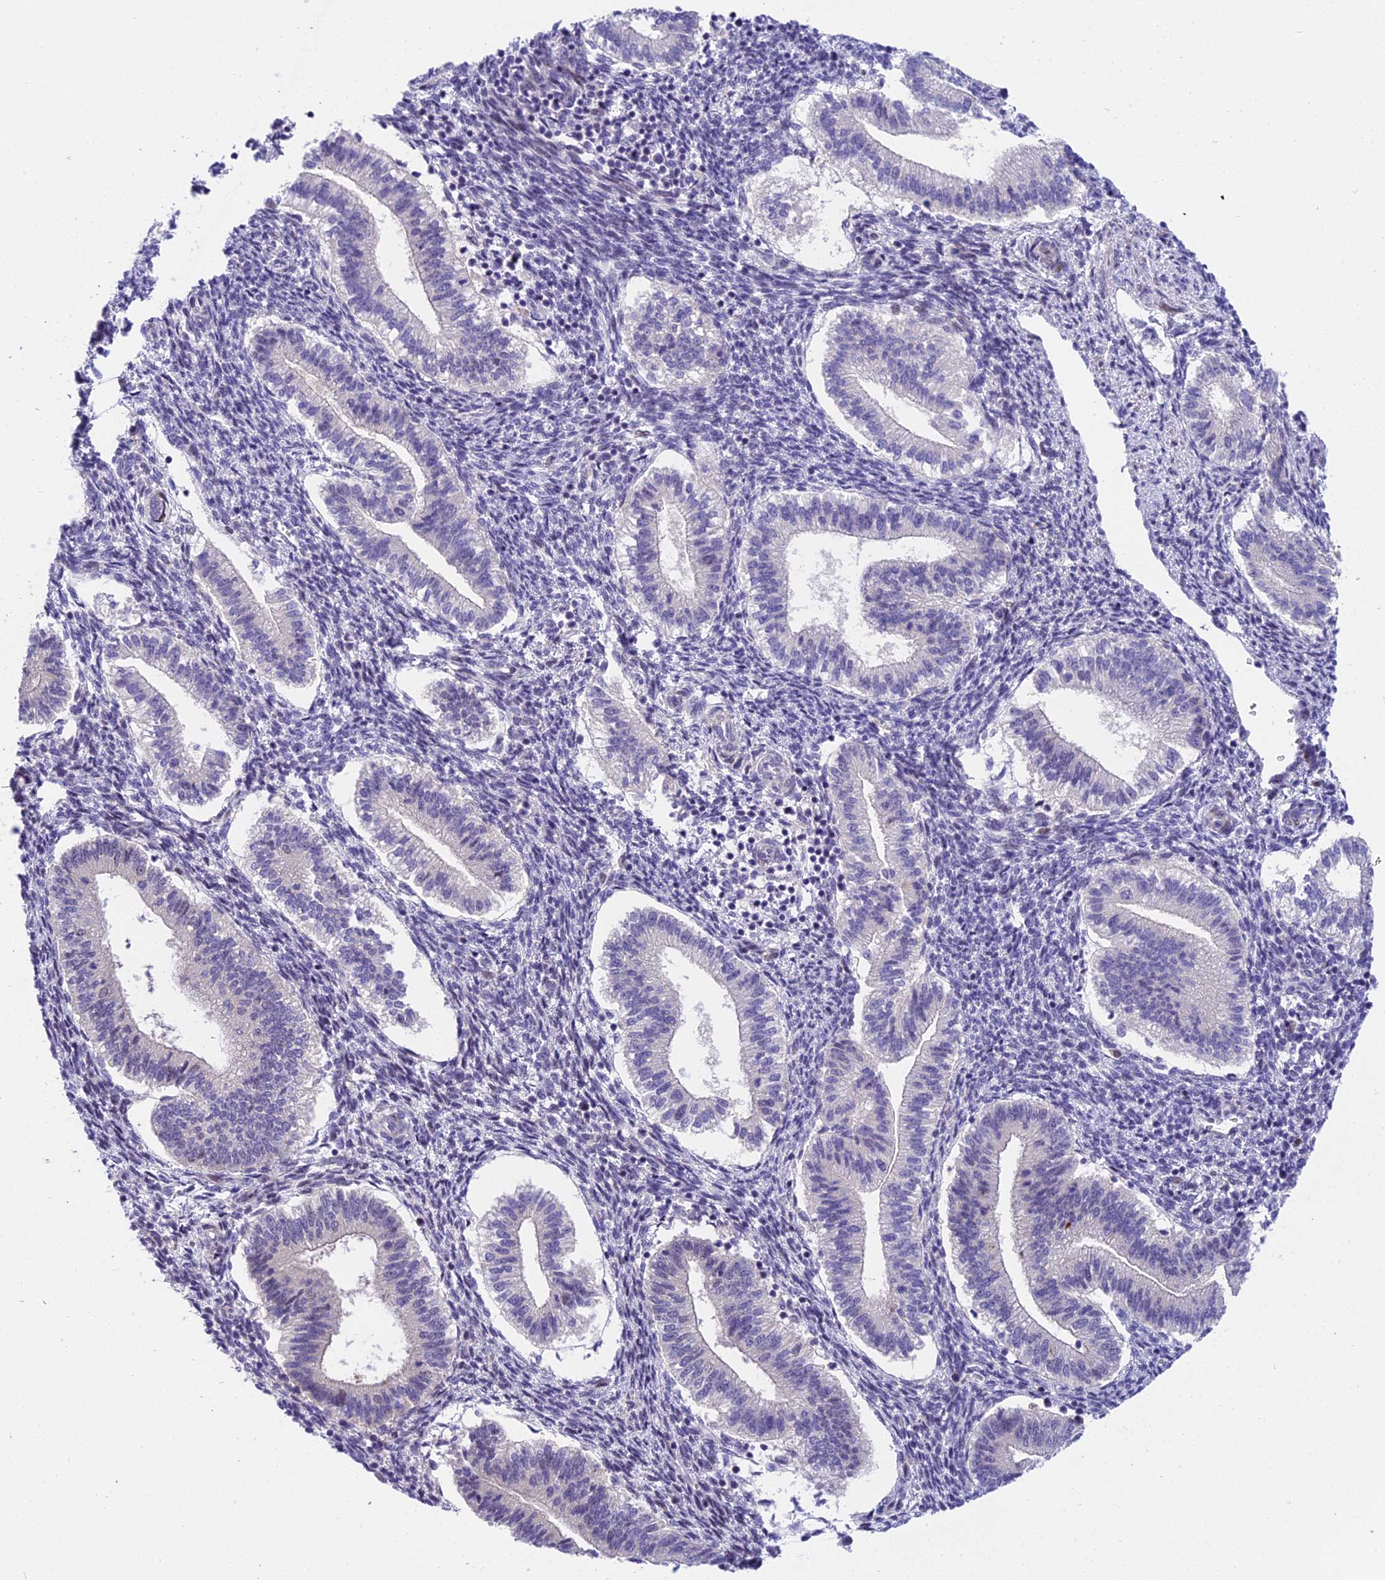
{"staining": {"intensity": "negative", "quantity": "none", "location": "none"}, "tissue": "endometrium", "cell_type": "Cells in endometrial stroma", "image_type": "normal", "snomed": [{"axis": "morphology", "description": "Normal tissue, NOS"}, {"axis": "topography", "description": "Endometrium"}], "caption": "The photomicrograph reveals no significant expression in cells in endometrial stroma of endometrium. (DAB immunohistochemistry (IHC), high magnification).", "gene": "MIDN", "patient": {"sex": "female", "age": 25}}